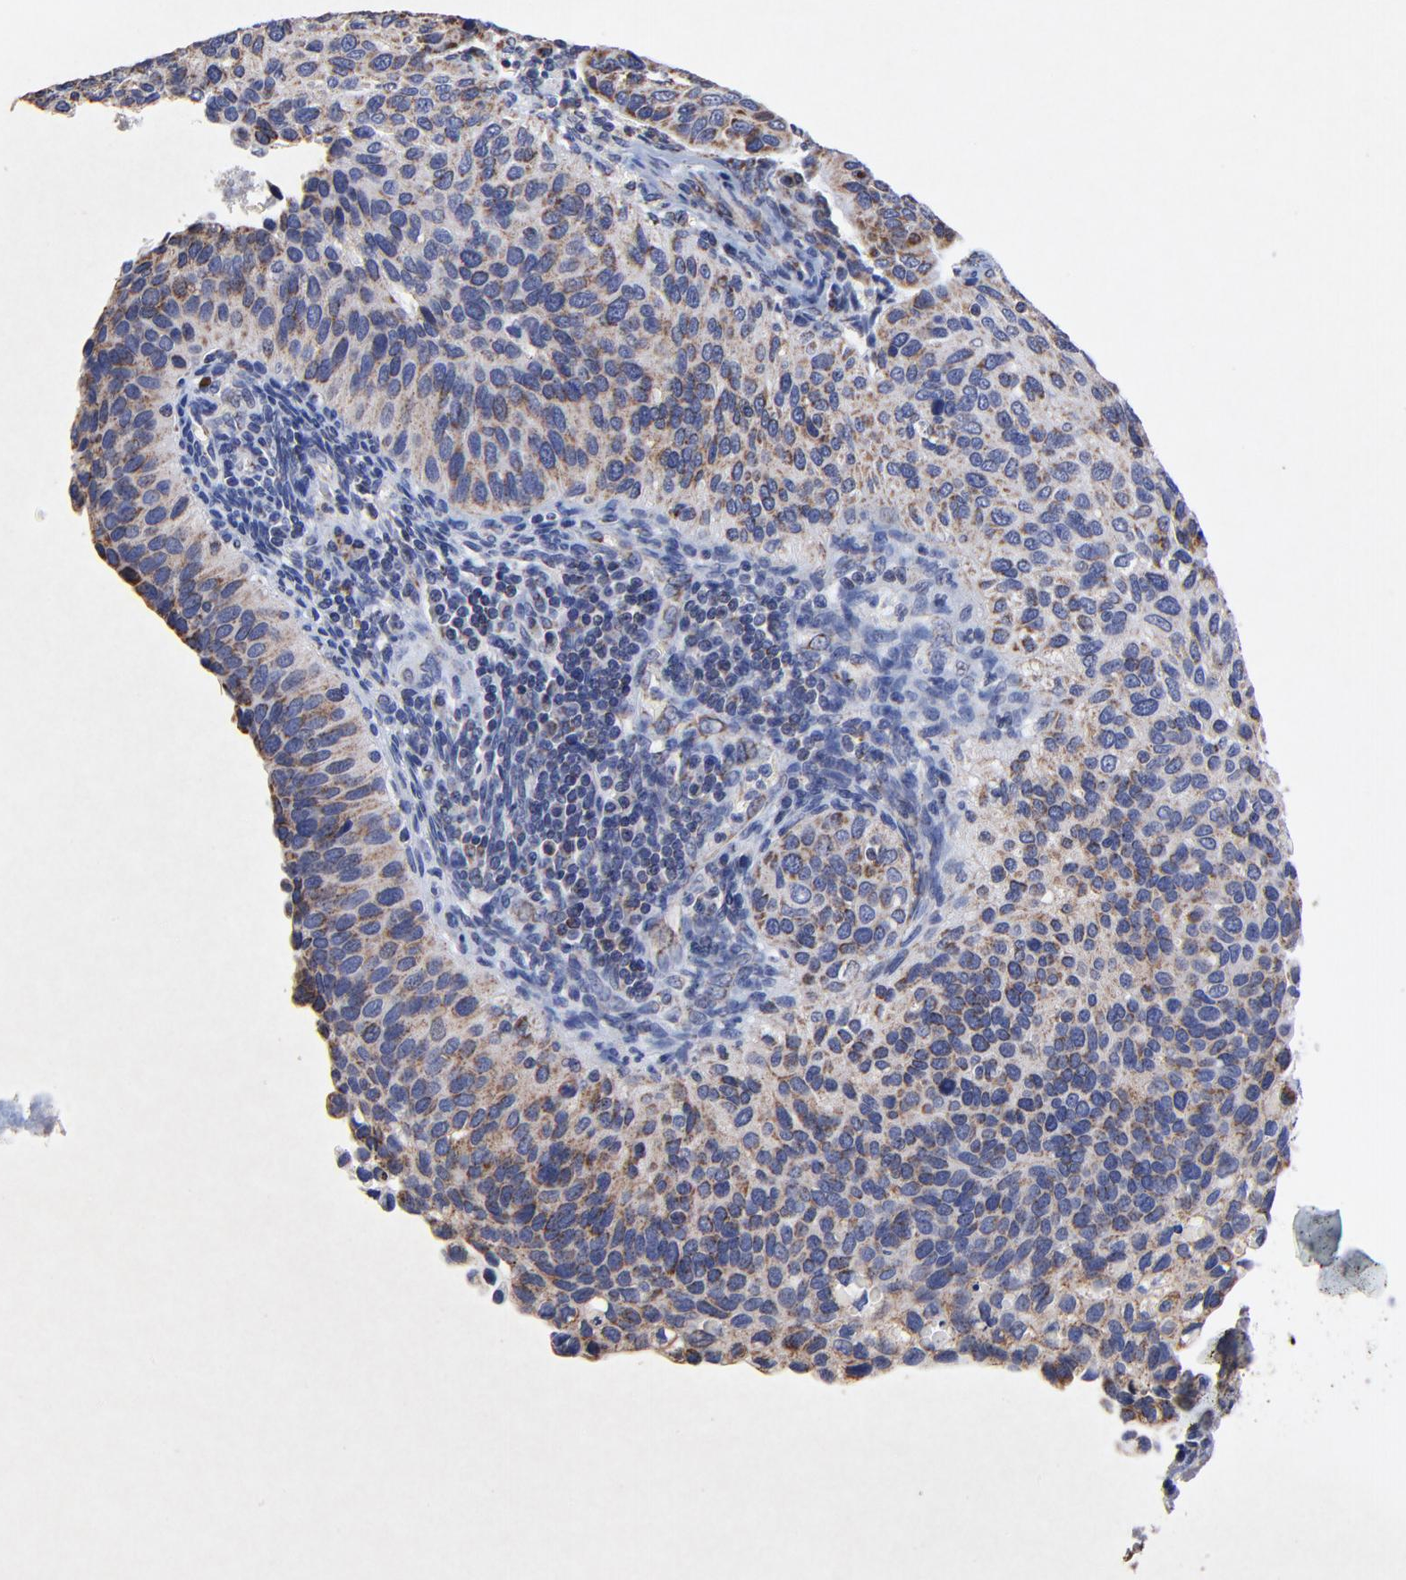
{"staining": {"intensity": "moderate", "quantity": ">75%", "location": "cytoplasmic/membranous"}, "tissue": "cervical cancer", "cell_type": "Tumor cells", "image_type": "cancer", "snomed": [{"axis": "morphology", "description": "Adenocarcinoma, NOS"}, {"axis": "topography", "description": "Cervix"}], "caption": "A photomicrograph showing moderate cytoplasmic/membranous staining in approximately >75% of tumor cells in adenocarcinoma (cervical), as visualized by brown immunohistochemical staining.", "gene": "SSBP1", "patient": {"sex": "female", "age": 29}}